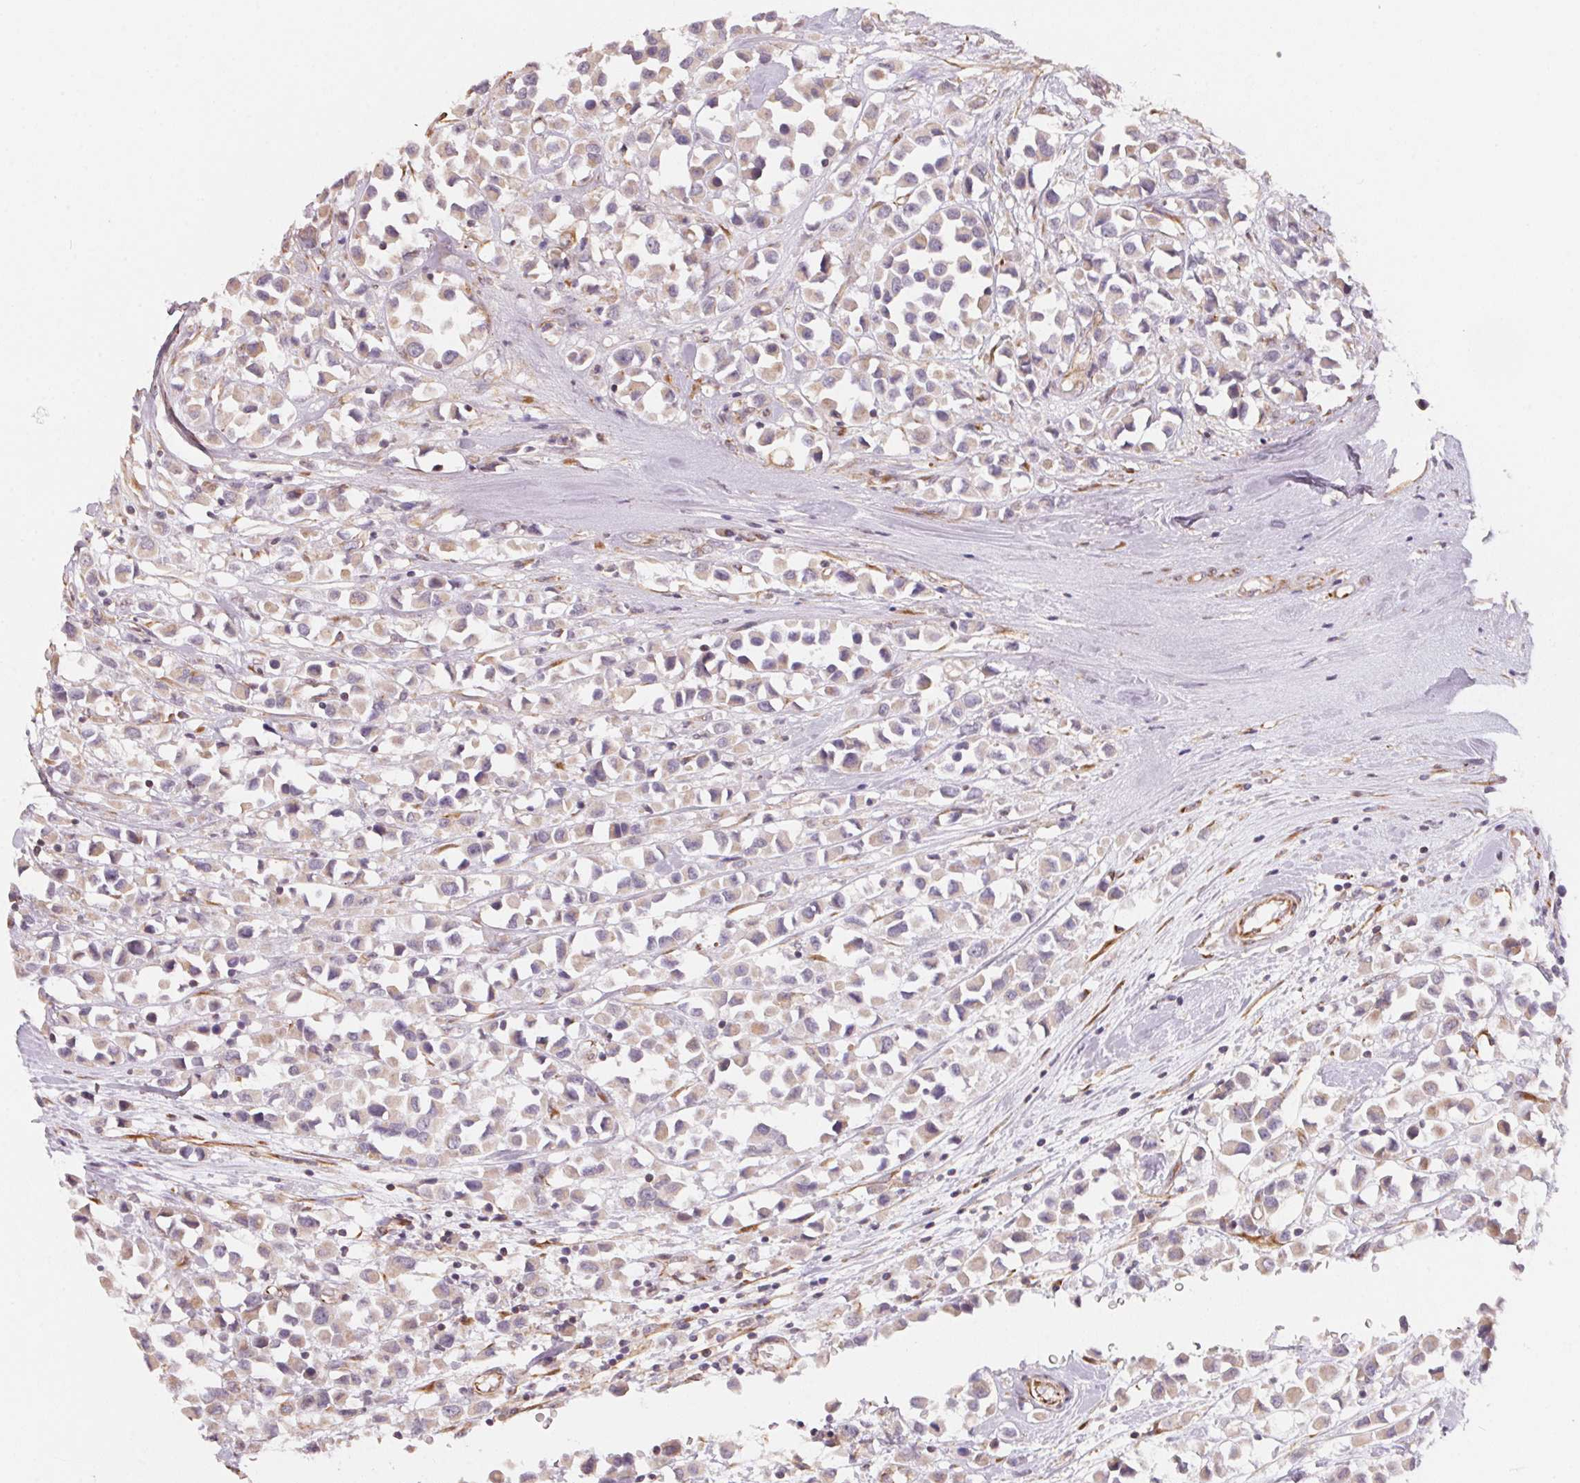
{"staining": {"intensity": "weak", "quantity": "25%-75%", "location": "cytoplasmic/membranous"}, "tissue": "breast cancer", "cell_type": "Tumor cells", "image_type": "cancer", "snomed": [{"axis": "morphology", "description": "Duct carcinoma"}, {"axis": "topography", "description": "Breast"}], "caption": "Immunohistochemical staining of human breast cancer (invasive ductal carcinoma) displays low levels of weak cytoplasmic/membranous expression in about 25%-75% of tumor cells.", "gene": "TSPAN12", "patient": {"sex": "female", "age": 61}}